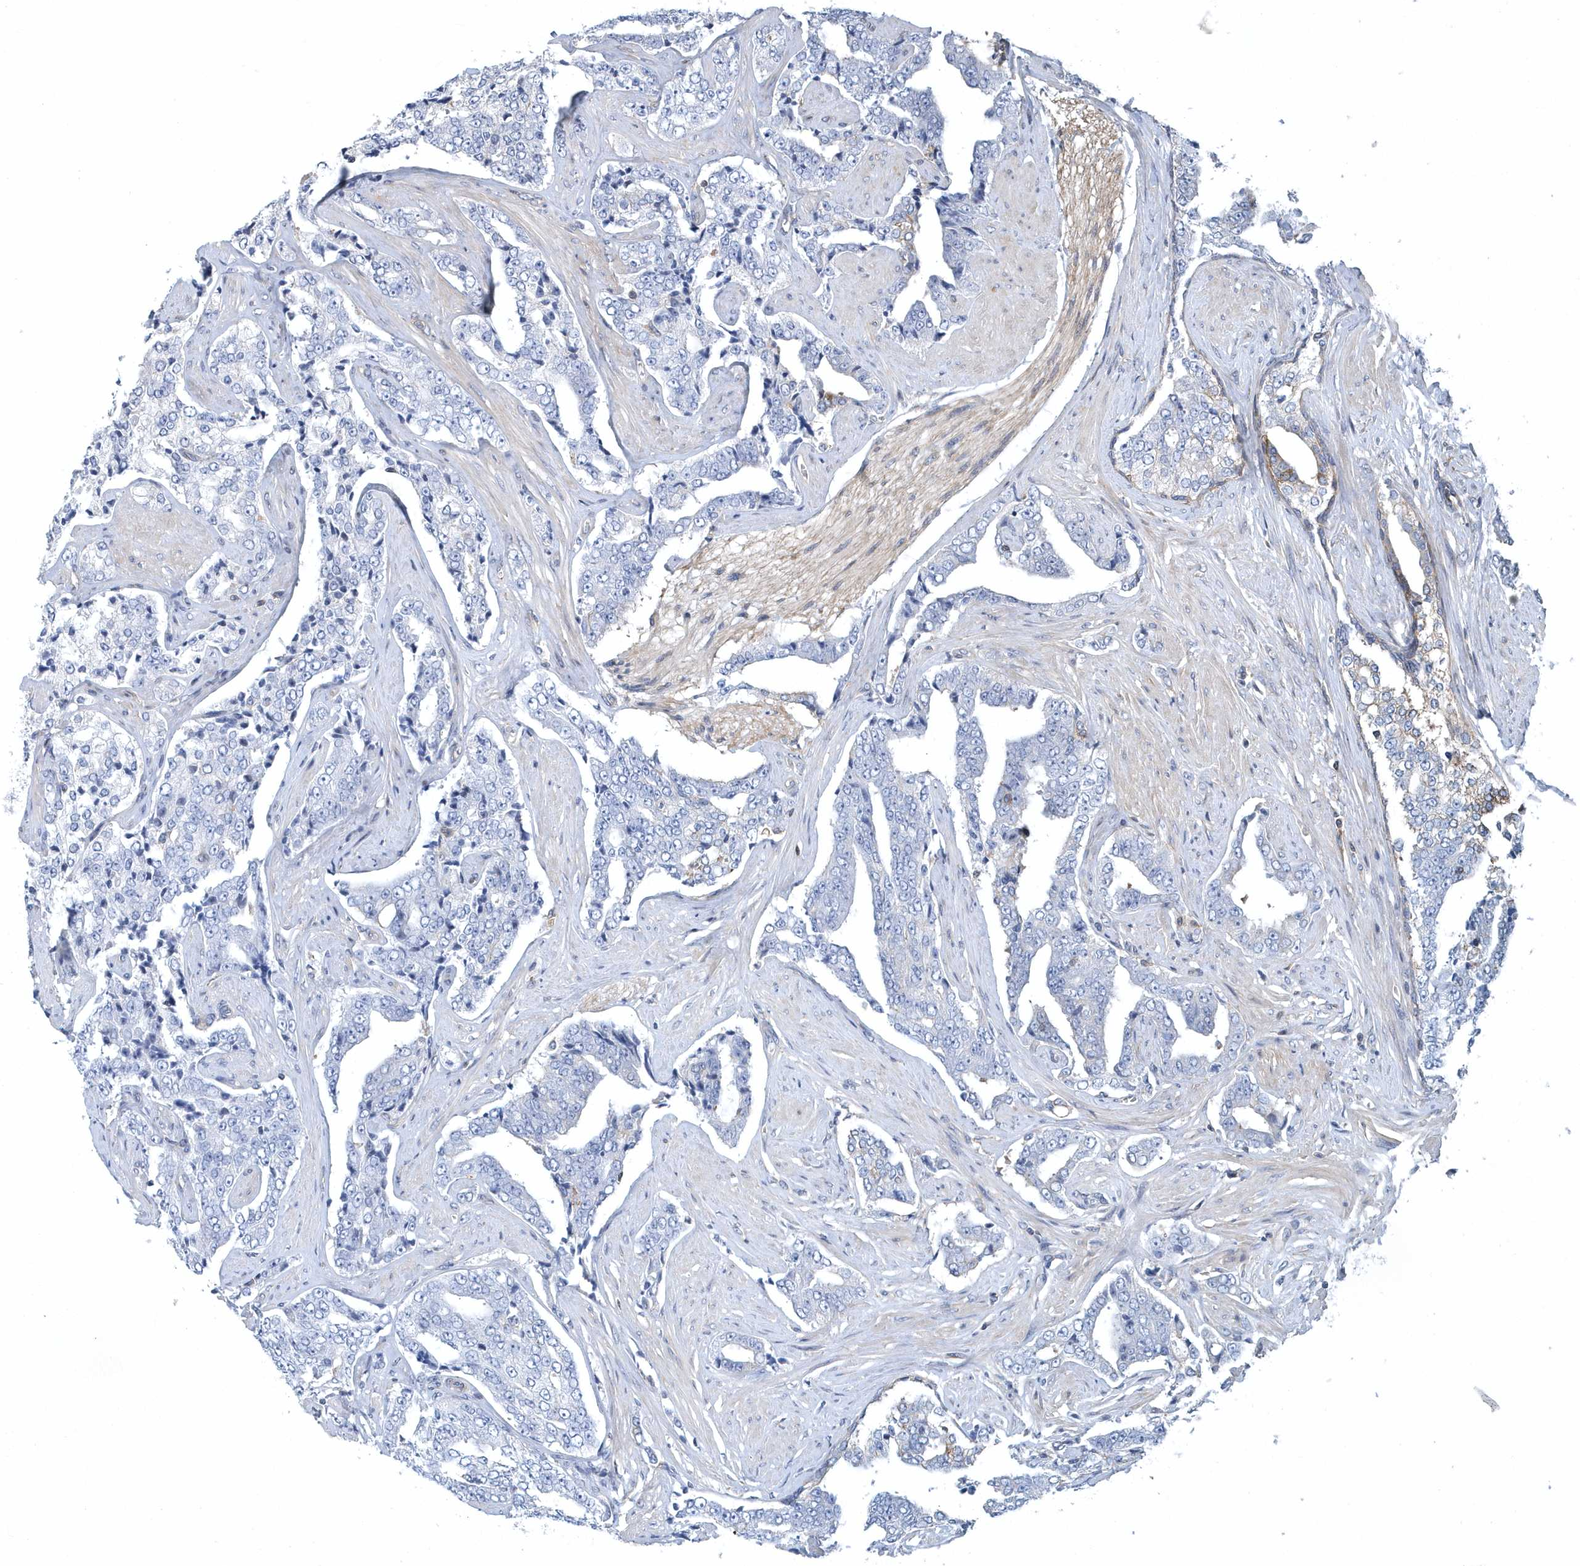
{"staining": {"intensity": "negative", "quantity": "none", "location": "none"}, "tissue": "prostate cancer", "cell_type": "Tumor cells", "image_type": "cancer", "snomed": [{"axis": "morphology", "description": "Adenocarcinoma, High grade"}, {"axis": "topography", "description": "Prostate"}], "caption": "A photomicrograph of human high-grade adenocarcinoma (prostate) is negative for staining in tumor cells. Brightfield microscopy of immunohistochemistry (IHC) stained with DAB (brown) and hematoxylin (blue), captured at high magnification.", "gene": "ARAP2", "patient": {"sex": "male", "age": 71}}